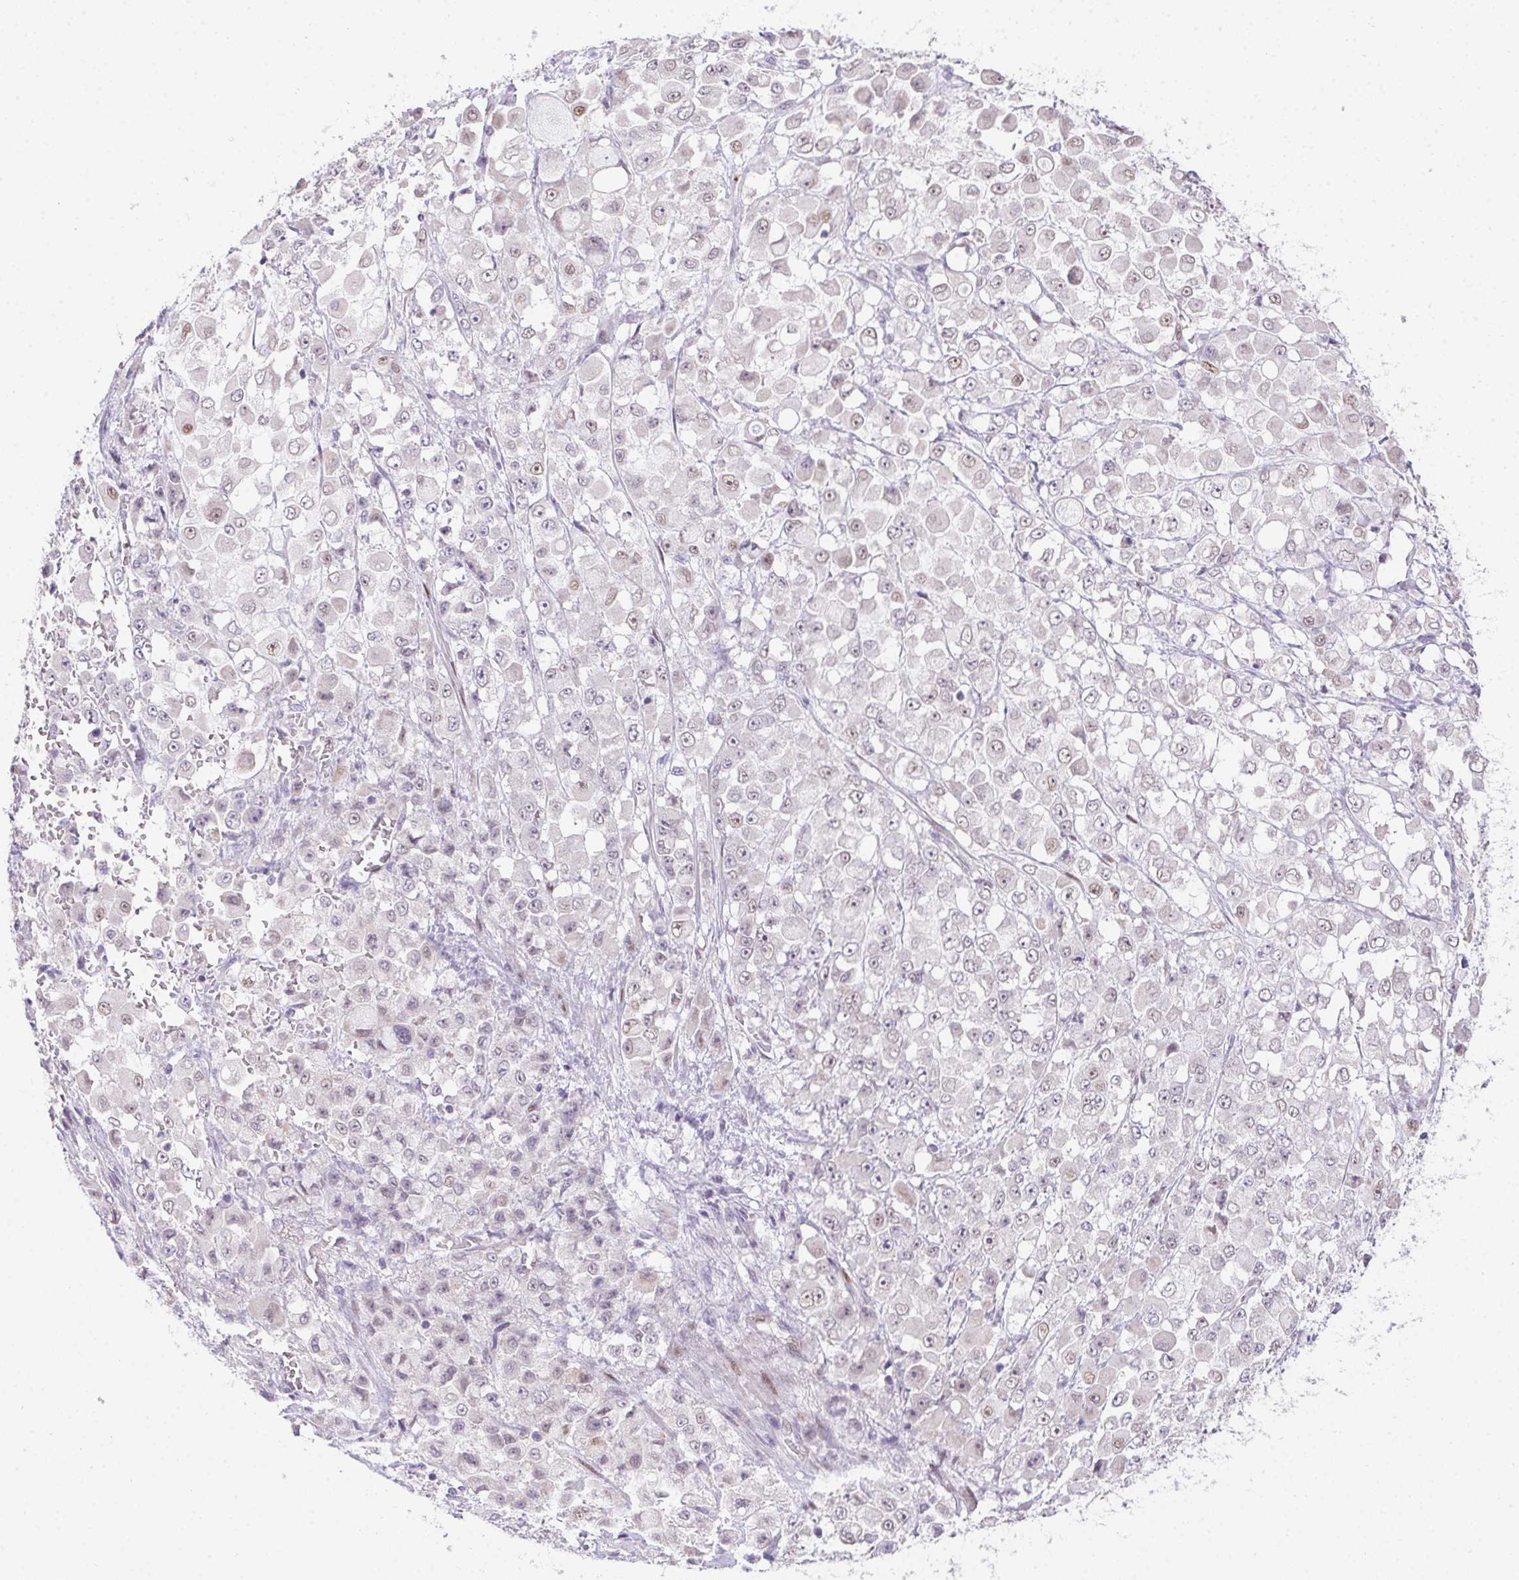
{"staining": {"intensity": "weak", "quantity": "<25%", "location": "nuclear"}, "tissue": "stomach cancer", "cell_type": "Tumor cells", "image_type": "cancer", "snomed": [{"axis": "morphology", "description": "Adenocarcinoma, NOS"}, {"axis": "topography", "description": "Stomach"}], "caption": "A micrograph of human stomach cancer (adenocarcinoma) is negative for staining in tumor cells.", "gene": "SP9", "patient": {"sex": "female", "age": 76}}